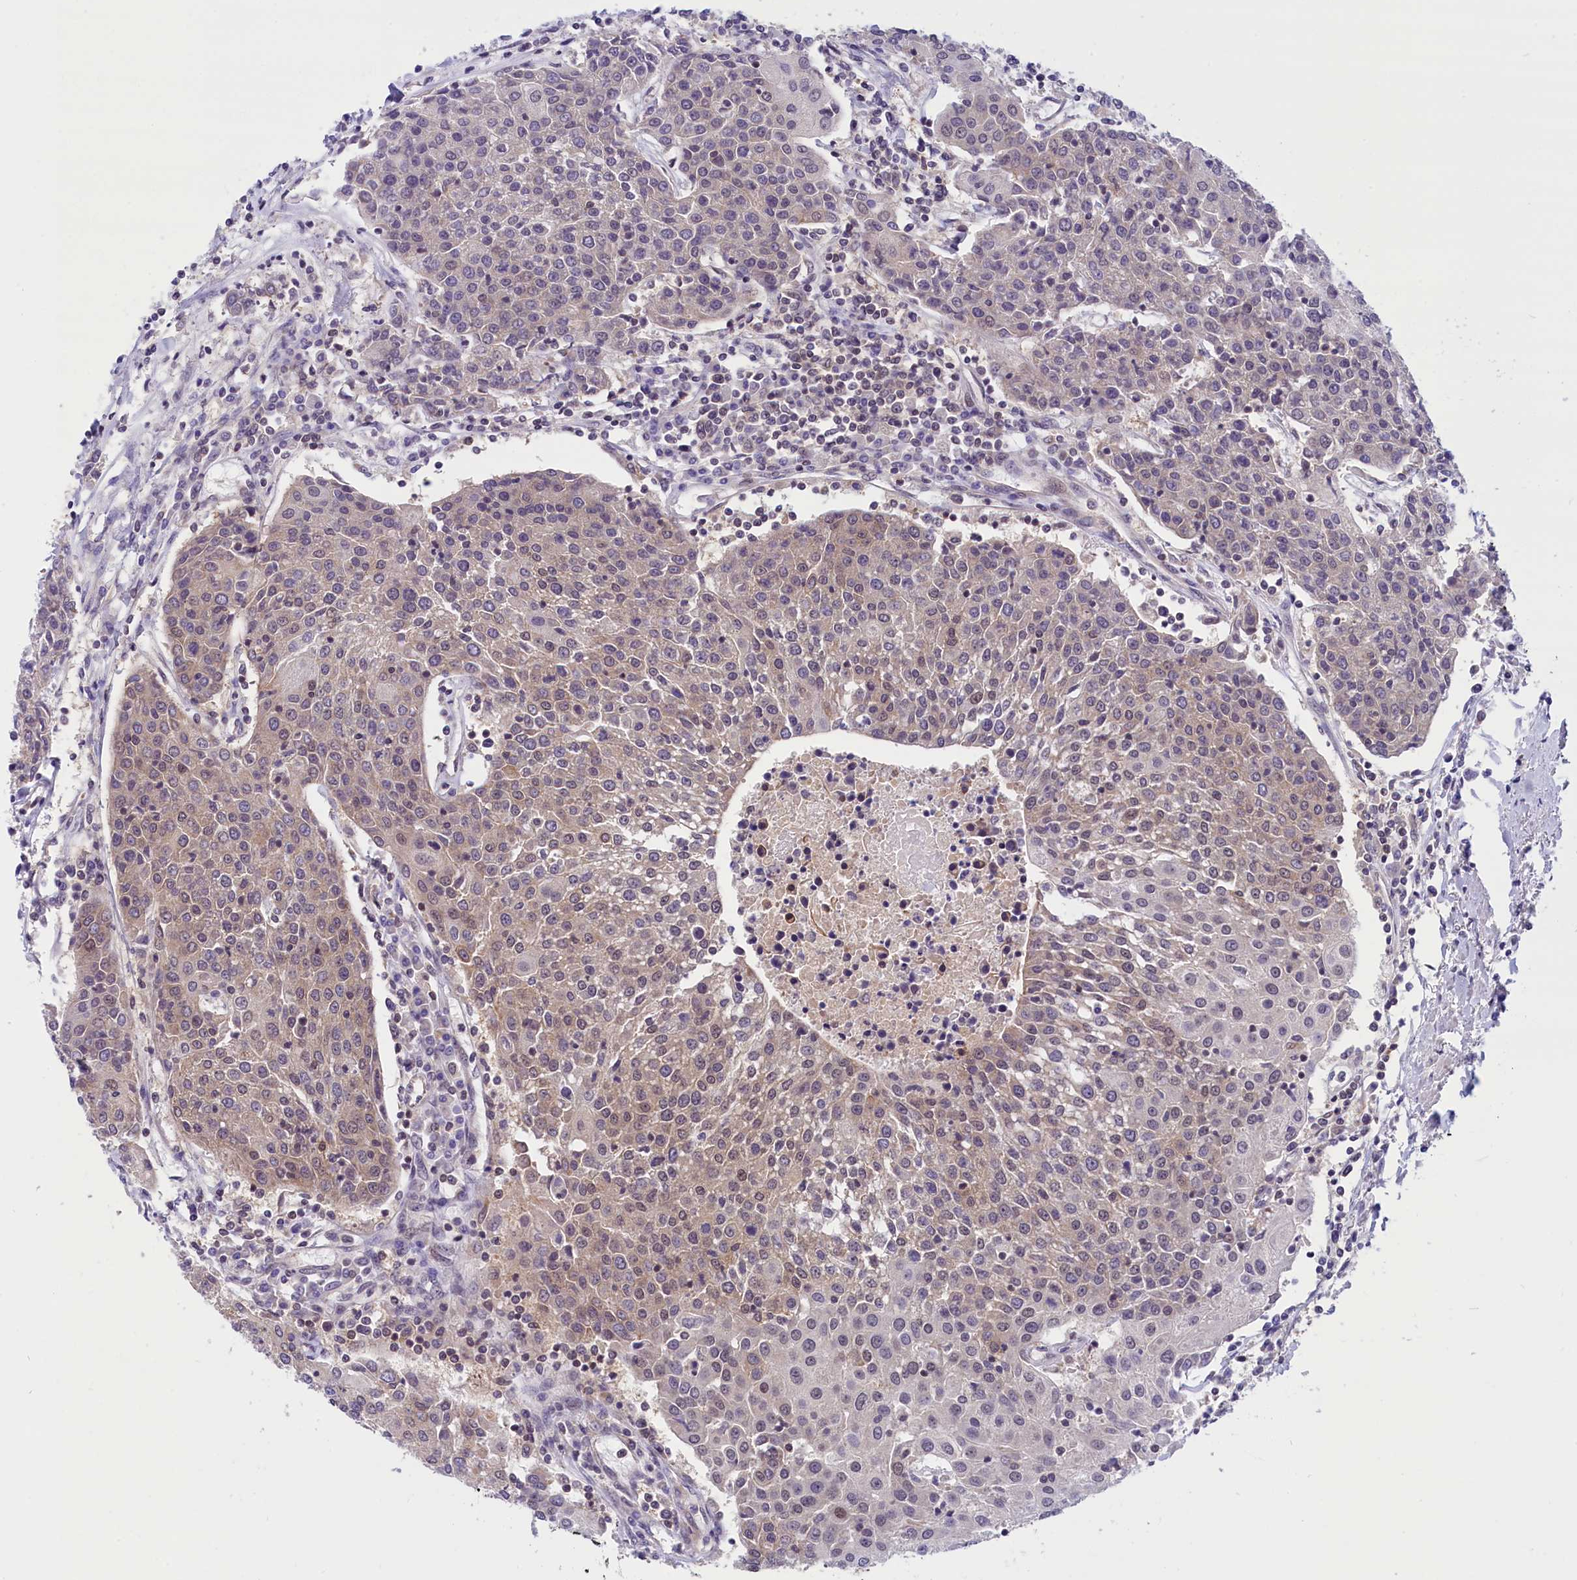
{"staining": {"intensity": "weak", "quantity": "<25%", "location": "cytoplasmic/membranous"}, "tissue": "urothelial cancer", "cell_type": "Tumor cells", "image_type": "cancer", "snomed": [{"axis": "morphology", "description": "Urothelial carcinoma, High grade"}, {"axis": "topography", "description": "Urinary bladder"}], "caption": "Protein analysis of urothelial cancer exhibits no significant positivity in tumor cells.", "gene": "TBCB", "patient": {"sex": "female", "age": 85}}